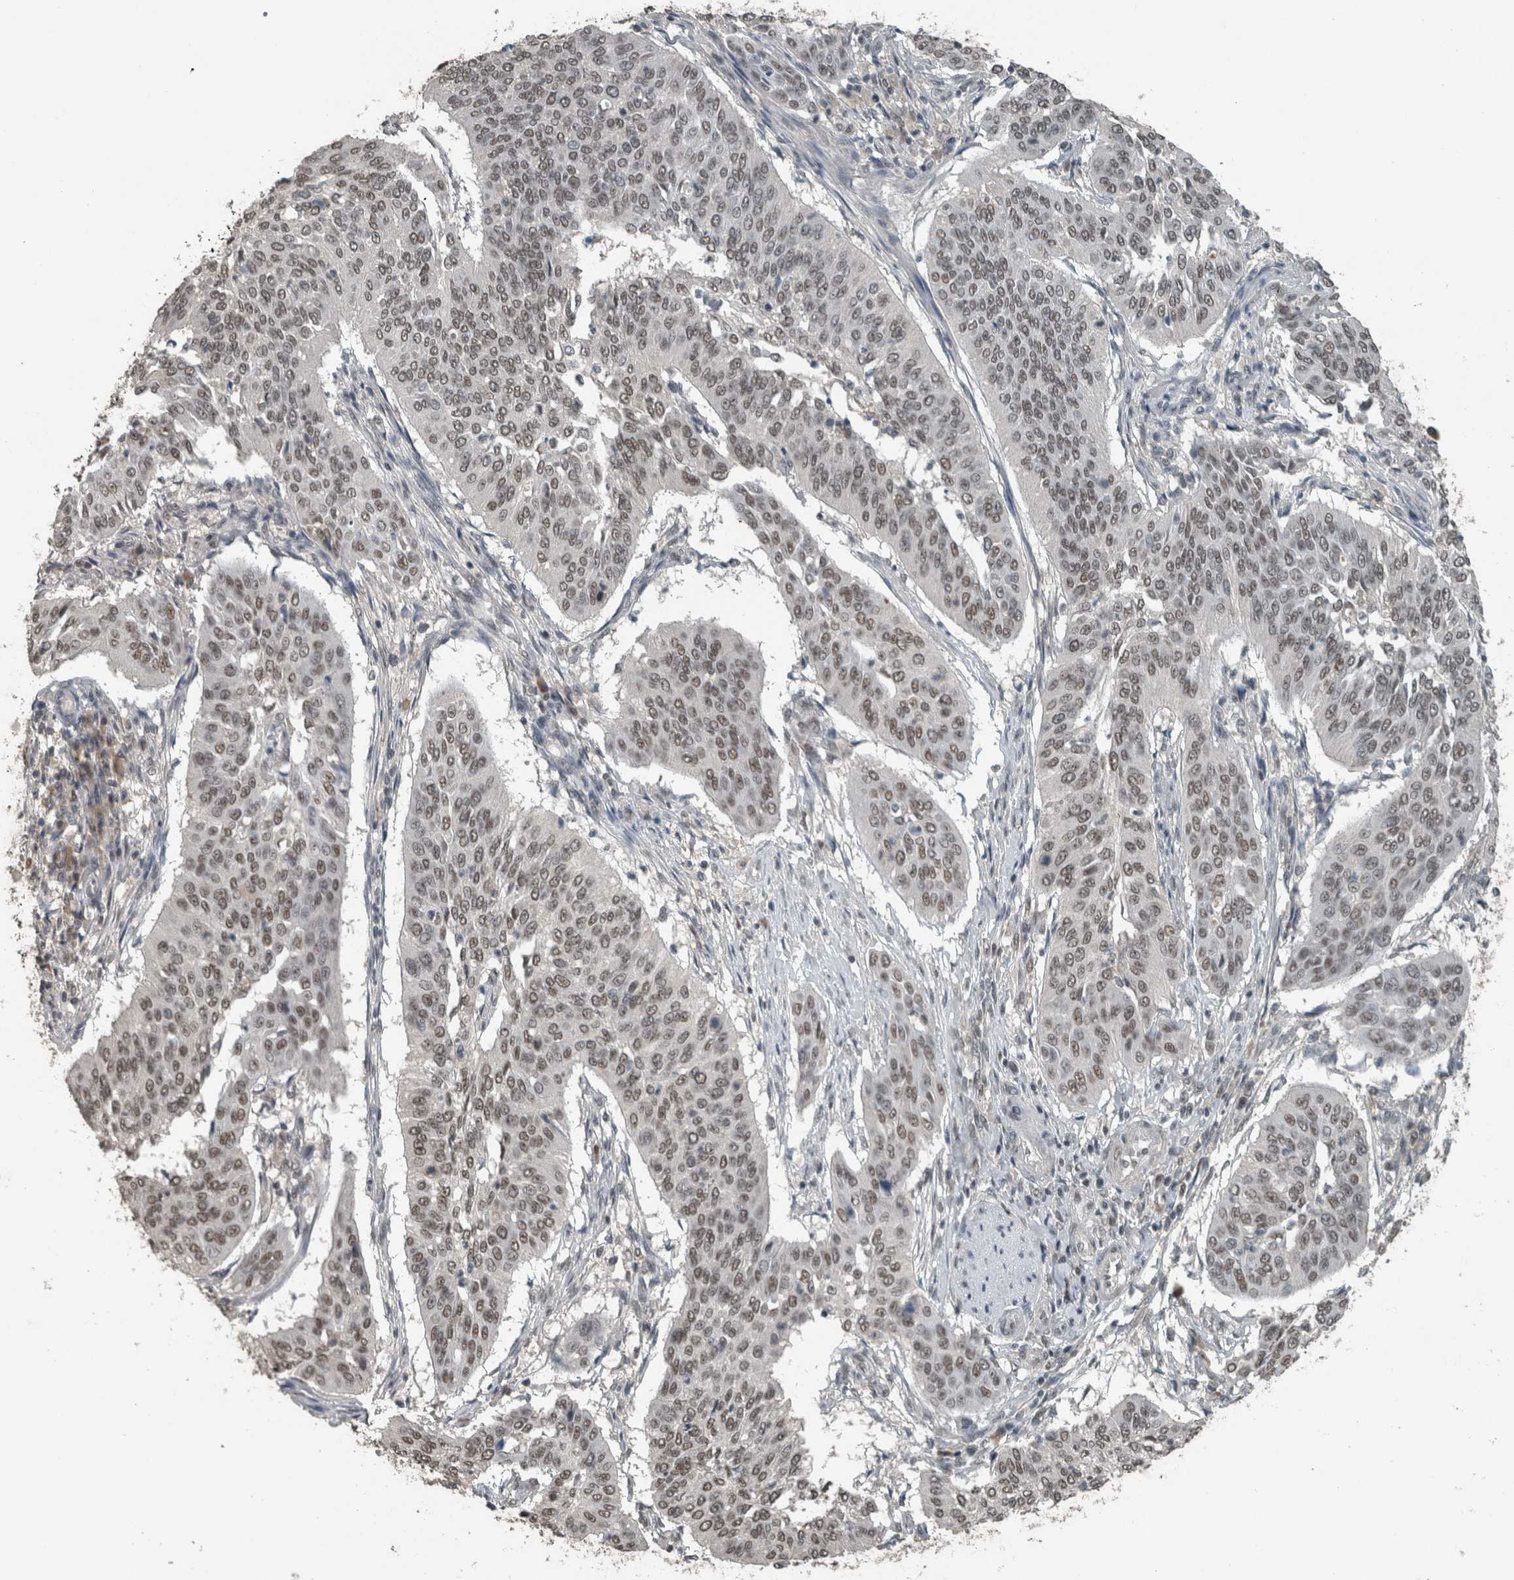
{"staining": {"intensity": "moderate", "quantity": ">75%", "location": "nuclear"}, "tissue": "cervical cancer", "cell_type": "Tumor cells", "image_type": "cancer", "snomed": [{"axis": "morphology", "description": "Normal tissue, NOS"}, {"axis": "morphology", "description": "Squamous cell carcinoma, NOS"}, {"axis": "topography", "description": "Cervix"}], "caption": "Brown immunohistochemical staining in human cervical cancer (squamous cell carcinoma) demonstrates moderate nuclear positivity in approximately >75% of tumor cells.", "gene": "ZNF24", "patient": {"sex": "female", "age": 39}}